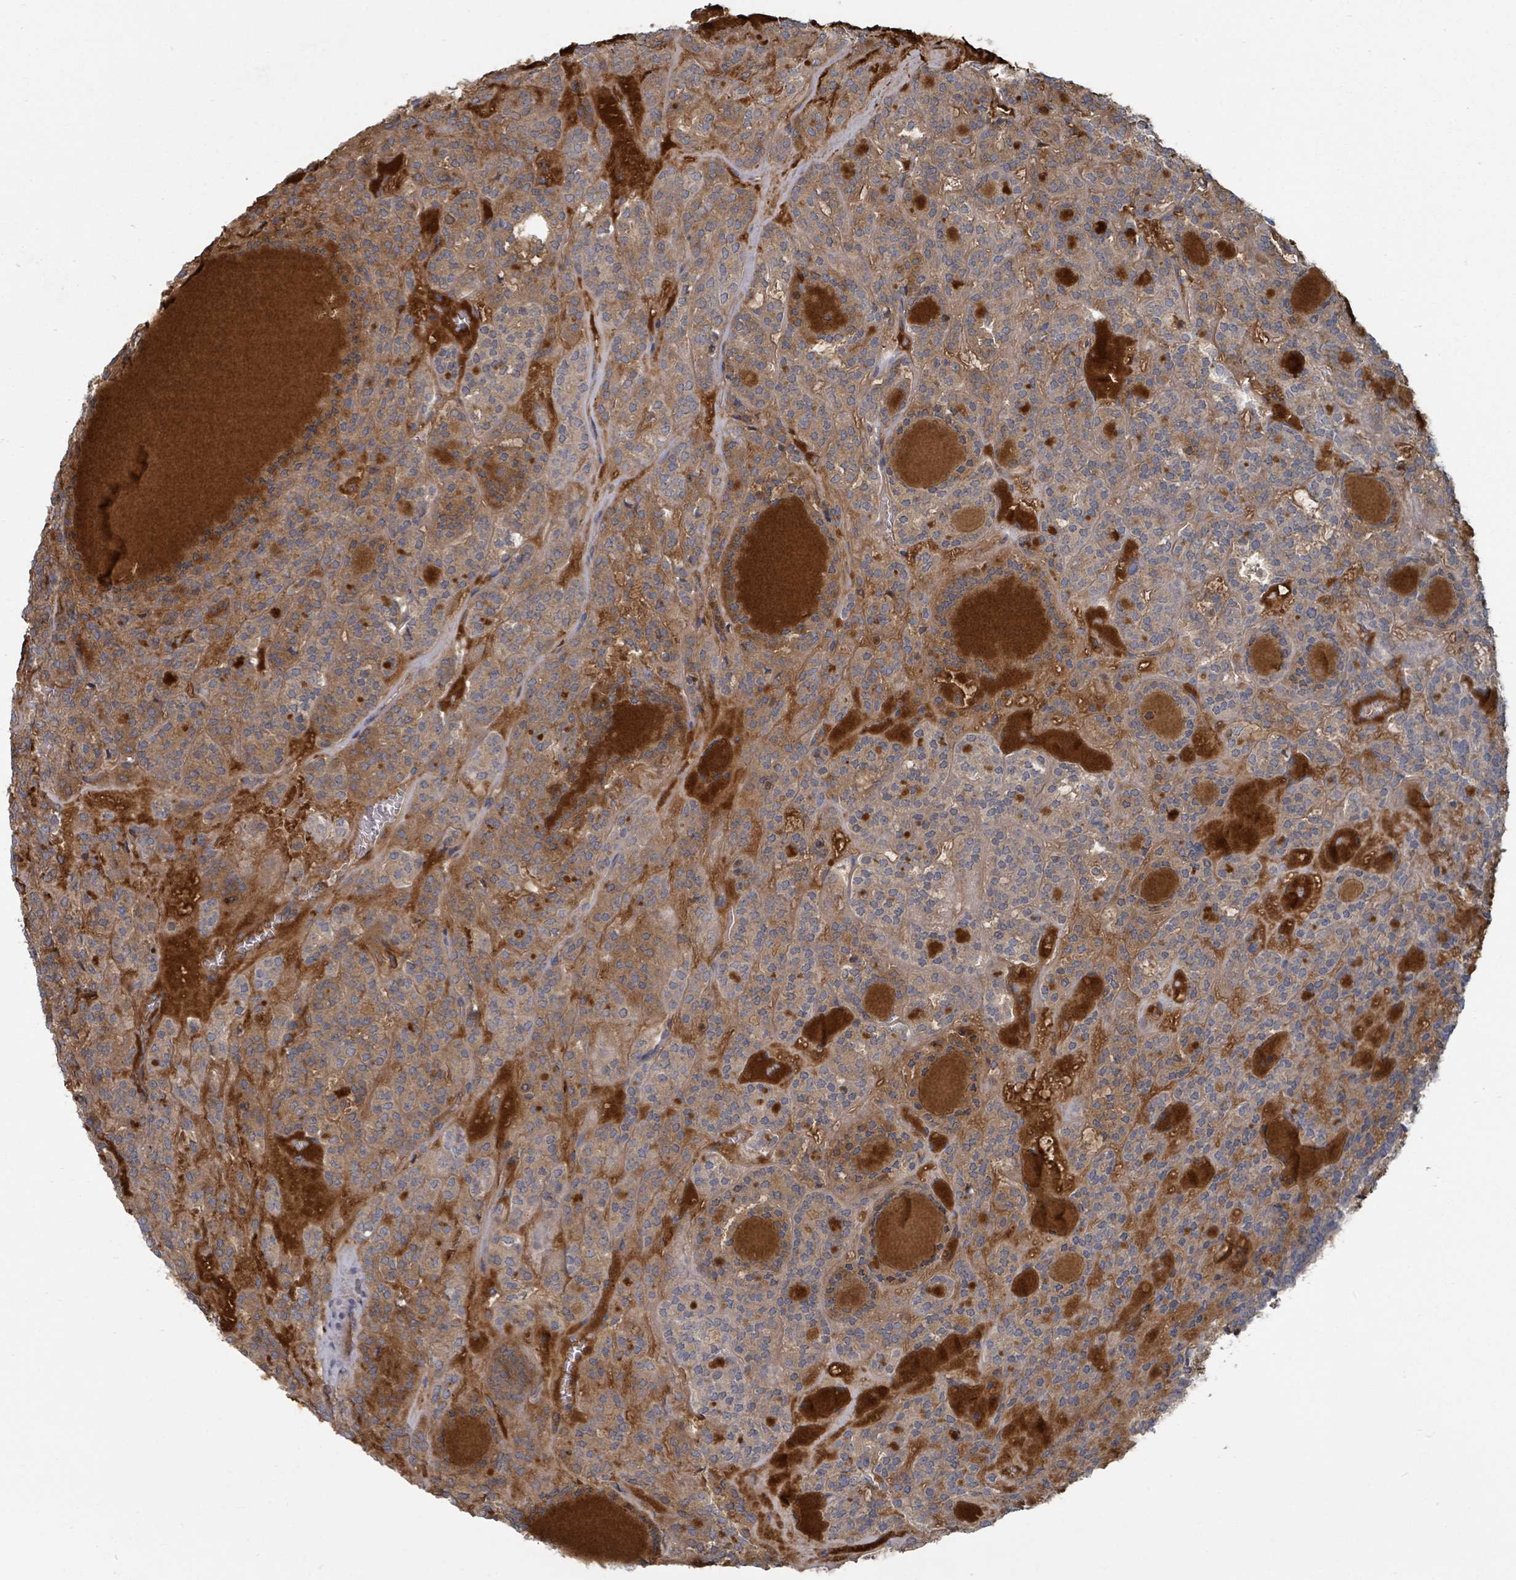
{"staining": {"intensity": "weak", "quantity": "25%-75%", "location": "cytoplasmic/membranous"}, "tissue": "thyroid cancer", "cell_type": "Tumor cells", "image_type": "cancer", "snomed": [{"axis": "morphology", "description": "Follicular adenoma carcinoma, NOS"}, {"axis": "topography", "description": "Thyroid gland"}], "caption": "Human thyroid cancer (follicular adenoma carcinoma) stained with a protein marker exhibits weak staining in tumor cells.", "gene": "GABBR1", "patient": {"sex": "female", "age": 63}}